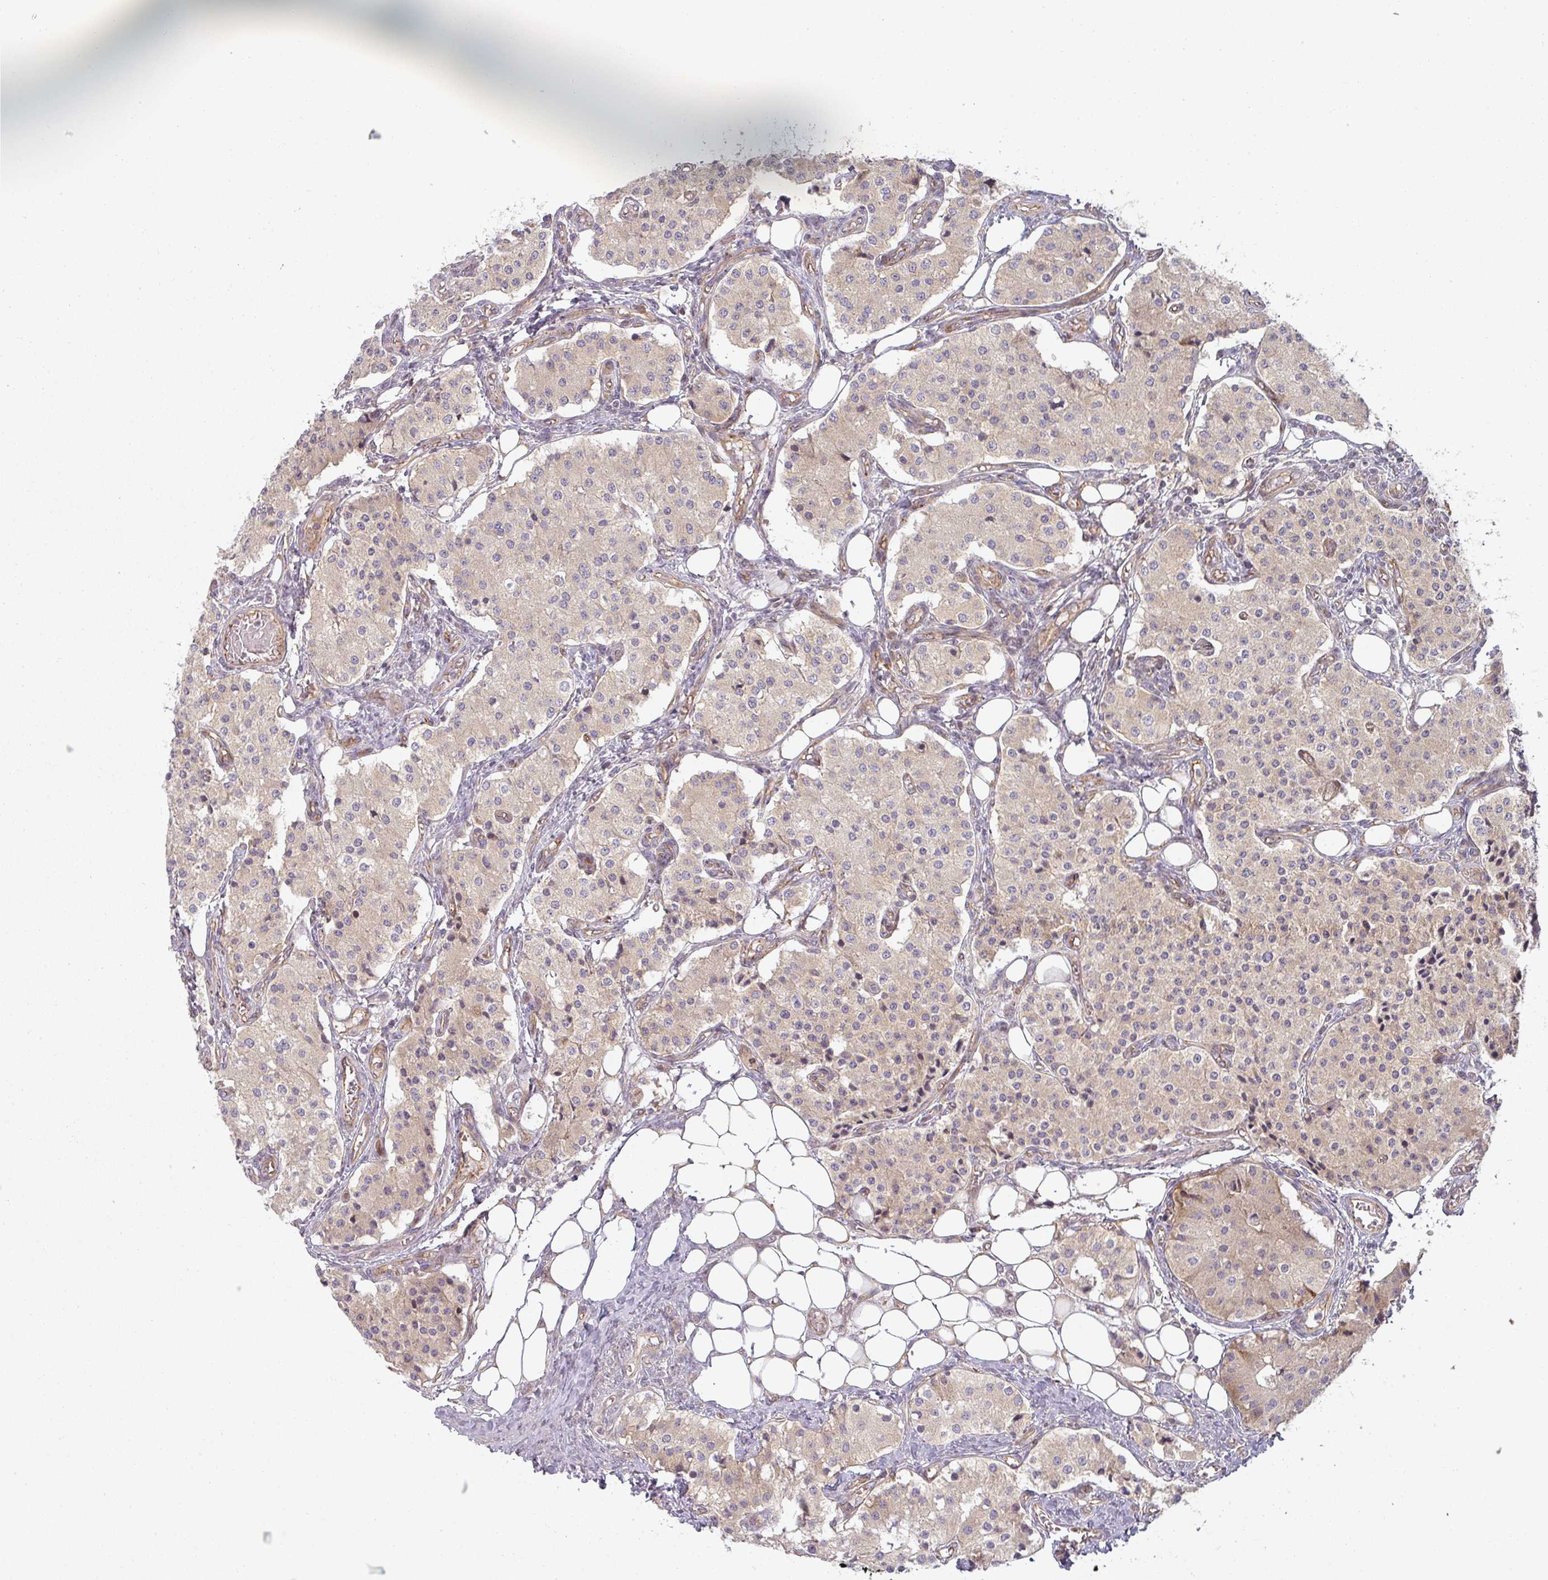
{"staining": {"intensity": "weak", "quantity": "<25%", "location": "cytoplasmic/membranous"}, "tissue": "carcinoid", "cell_type": "Tumor cells", "image_type": "cancer", "snomed": [{"axis": "morphology", "description": "Carcinoid, malignant, NOS"}, {"axis": "topography", "description": "Colon"}], "caption": "This is an immunohistochemistry photomicrograph of carcinoid. There is no expression in tumor cells.", "gene": "CNOT1", "patient": {"sex": "female", "age": 52}}